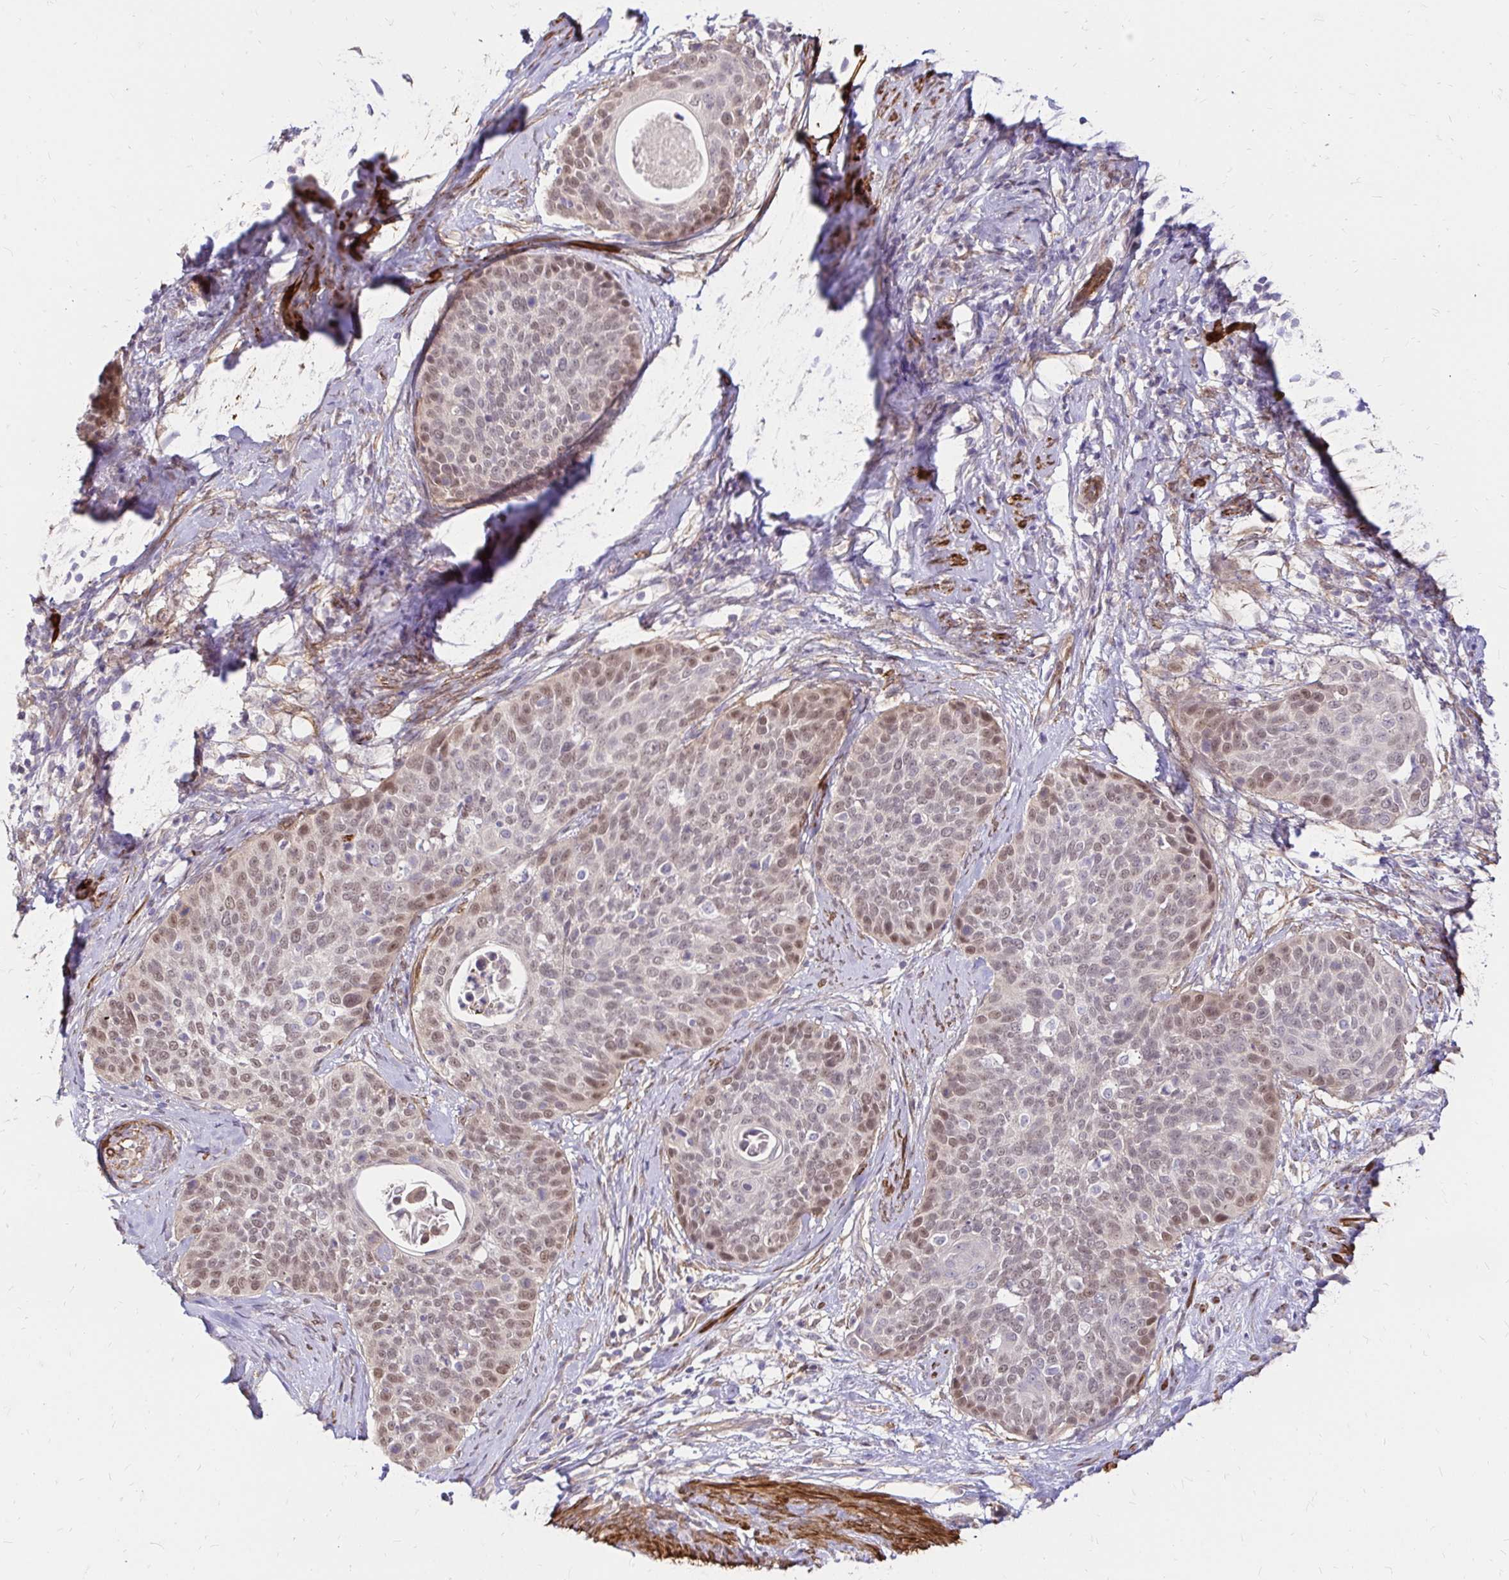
{"staining": {"intensity": "moderate", "quantity": "25%-75%", "location": "nuclear"}, "tissue": "cervical cancer", "cell_type": "Tumor cells", "image_type": "cancer", "snomed": [{"axis": "morphology", "description": "Squamous cell carcinoma, NOS"}, {"axis": "topography", "description": "Cervix"}], "caption": "Cervical cancer (squamous cell carcinoma) stained for a protein displays moderate nuclear positivity in tumor cells.", "gene": "YAP1", "patient": {"sex": "female", "age": 69}}